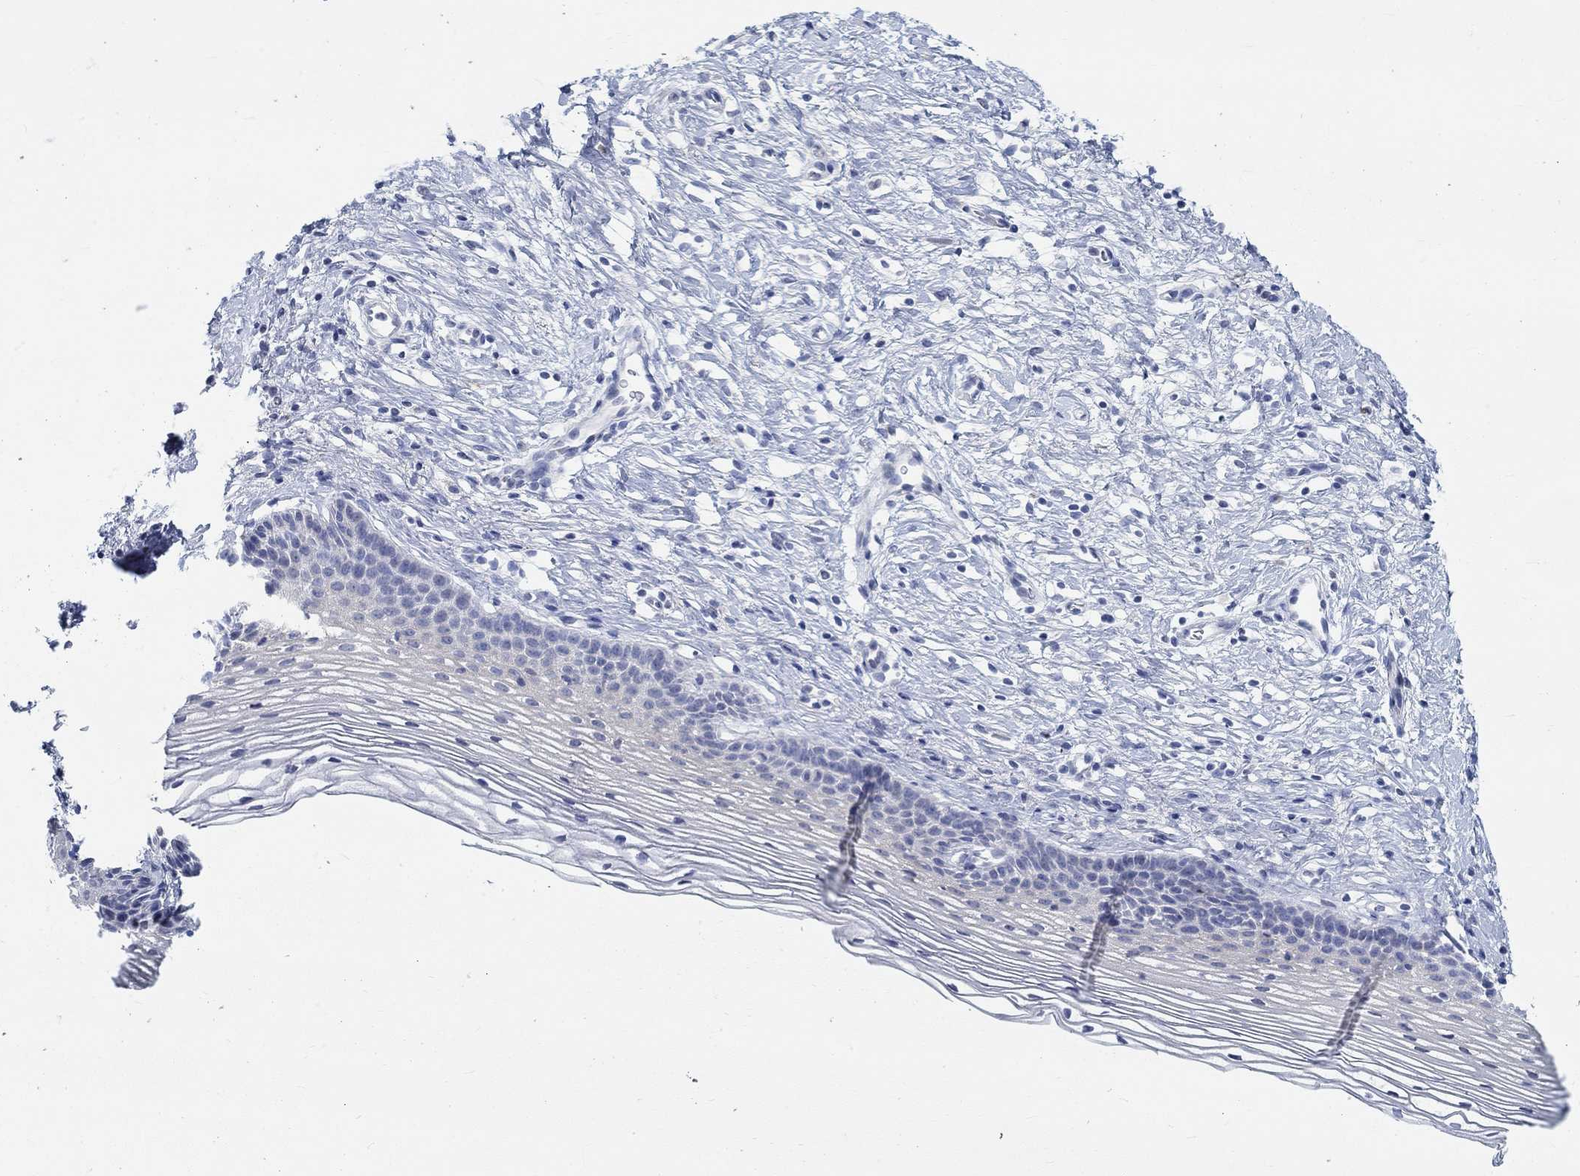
{"staining": {"intensity": "negative", "quantity": "none", "location": "none"}, "tissue": "cervix", "cell_type": "Glandular cells", "image_type": "normal", "snomed": [{"axis": "morphology", "description": "Normal tissue, NOS"}, {"axis": "topography", "description": "Cervix"}], "caption": "The micrograph exhibits no staining of glandular cells in benign cervix.", "gene": "NAV3", "patient": {"sex": "female", "age": 39}}